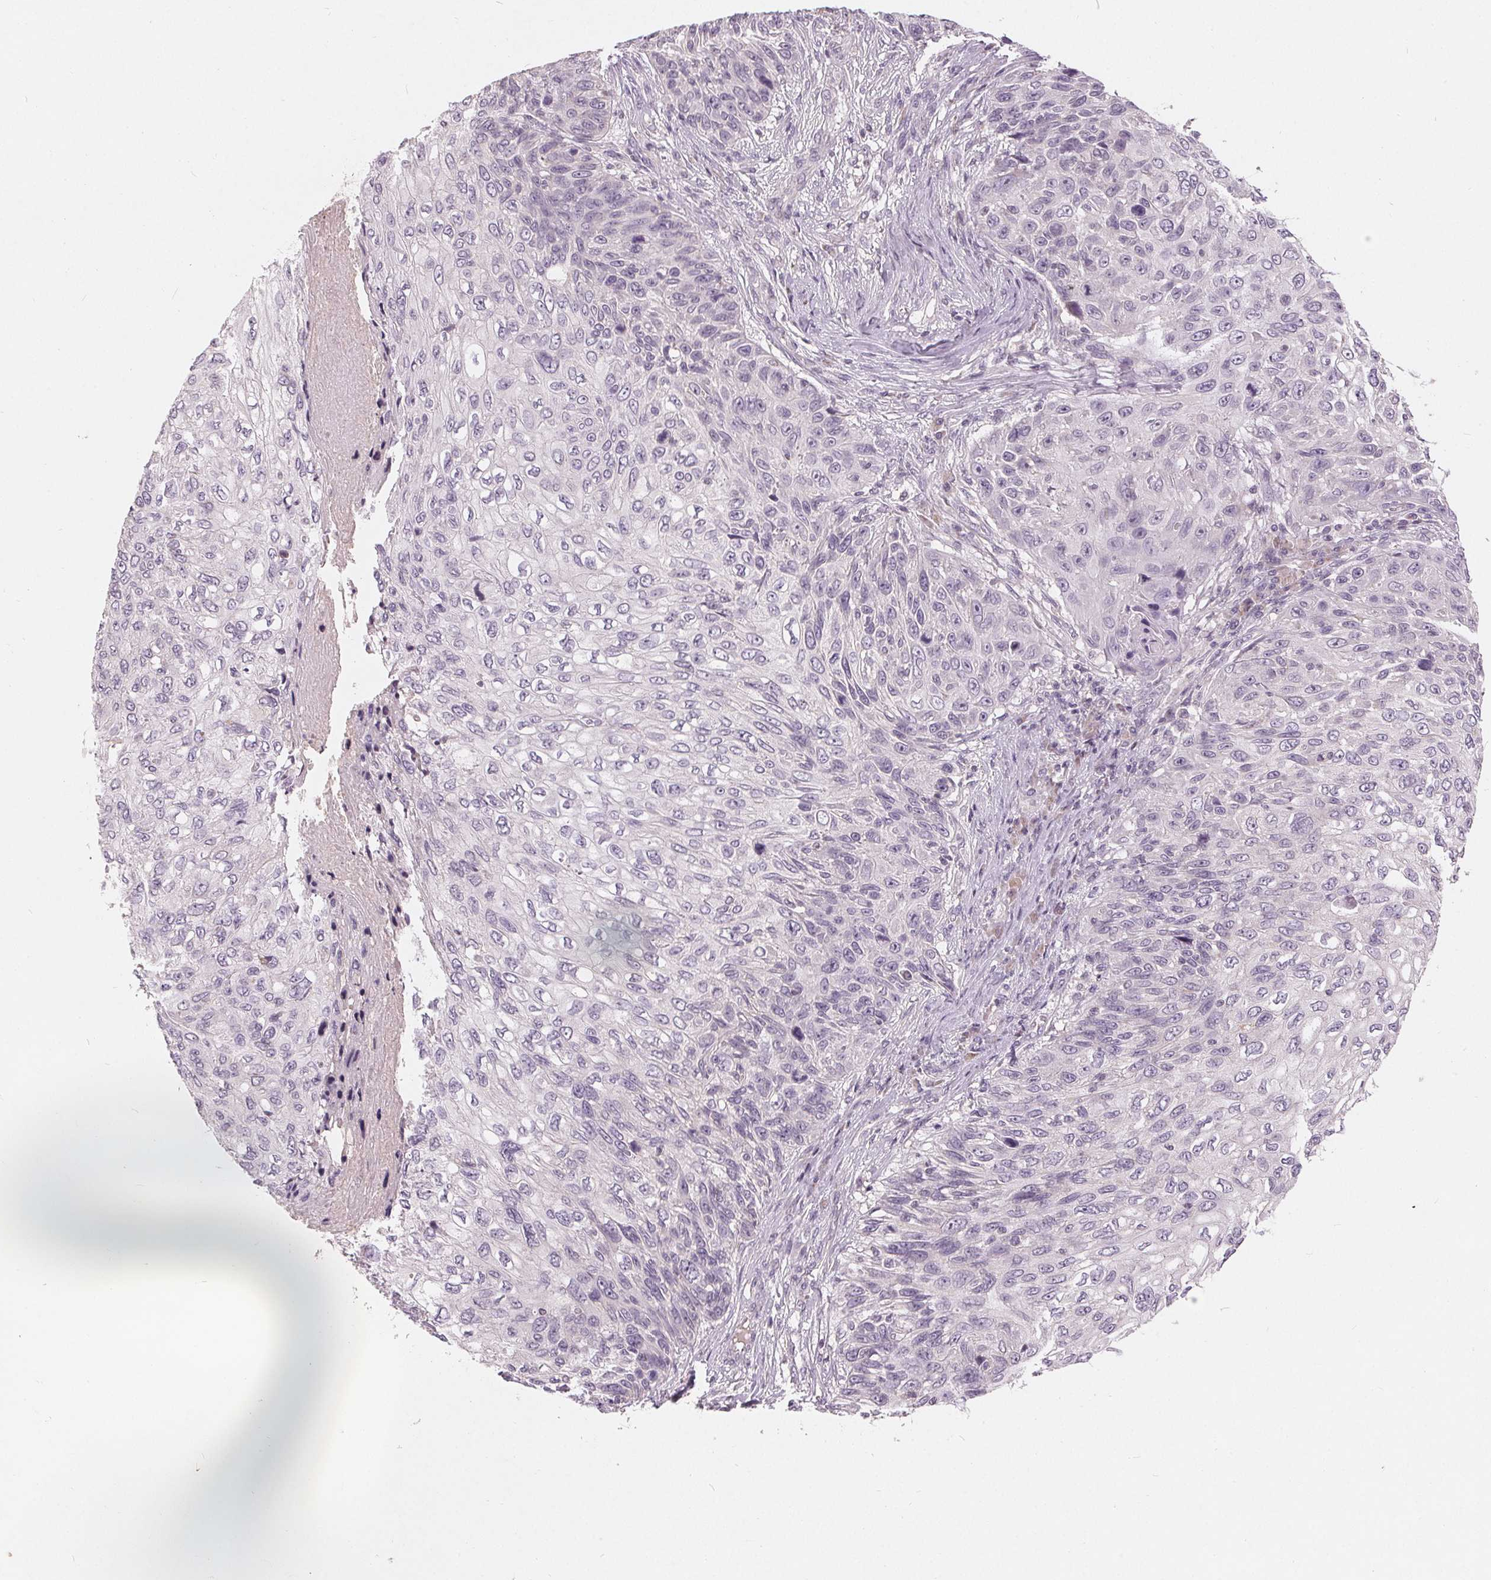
{"staining": {"intensity": "negative", "quantity": "none", "location": "none"}, "tissue": "skin cancer", "cell_type": "Tumor cells", "image_type": "cancer", "snomed": [{"axis": "morphology", "description": "Squamous cell carcinoma, NOS"}, {"axis": "topography", "description": "Skin"}], "caption": "Immunohistochemical staining of squamous cell carcinoma (skin) demonstrates no significant expression in tumor cells.", "gene": "TRIM60", "patient": {"sex": "male", "age": 92}}